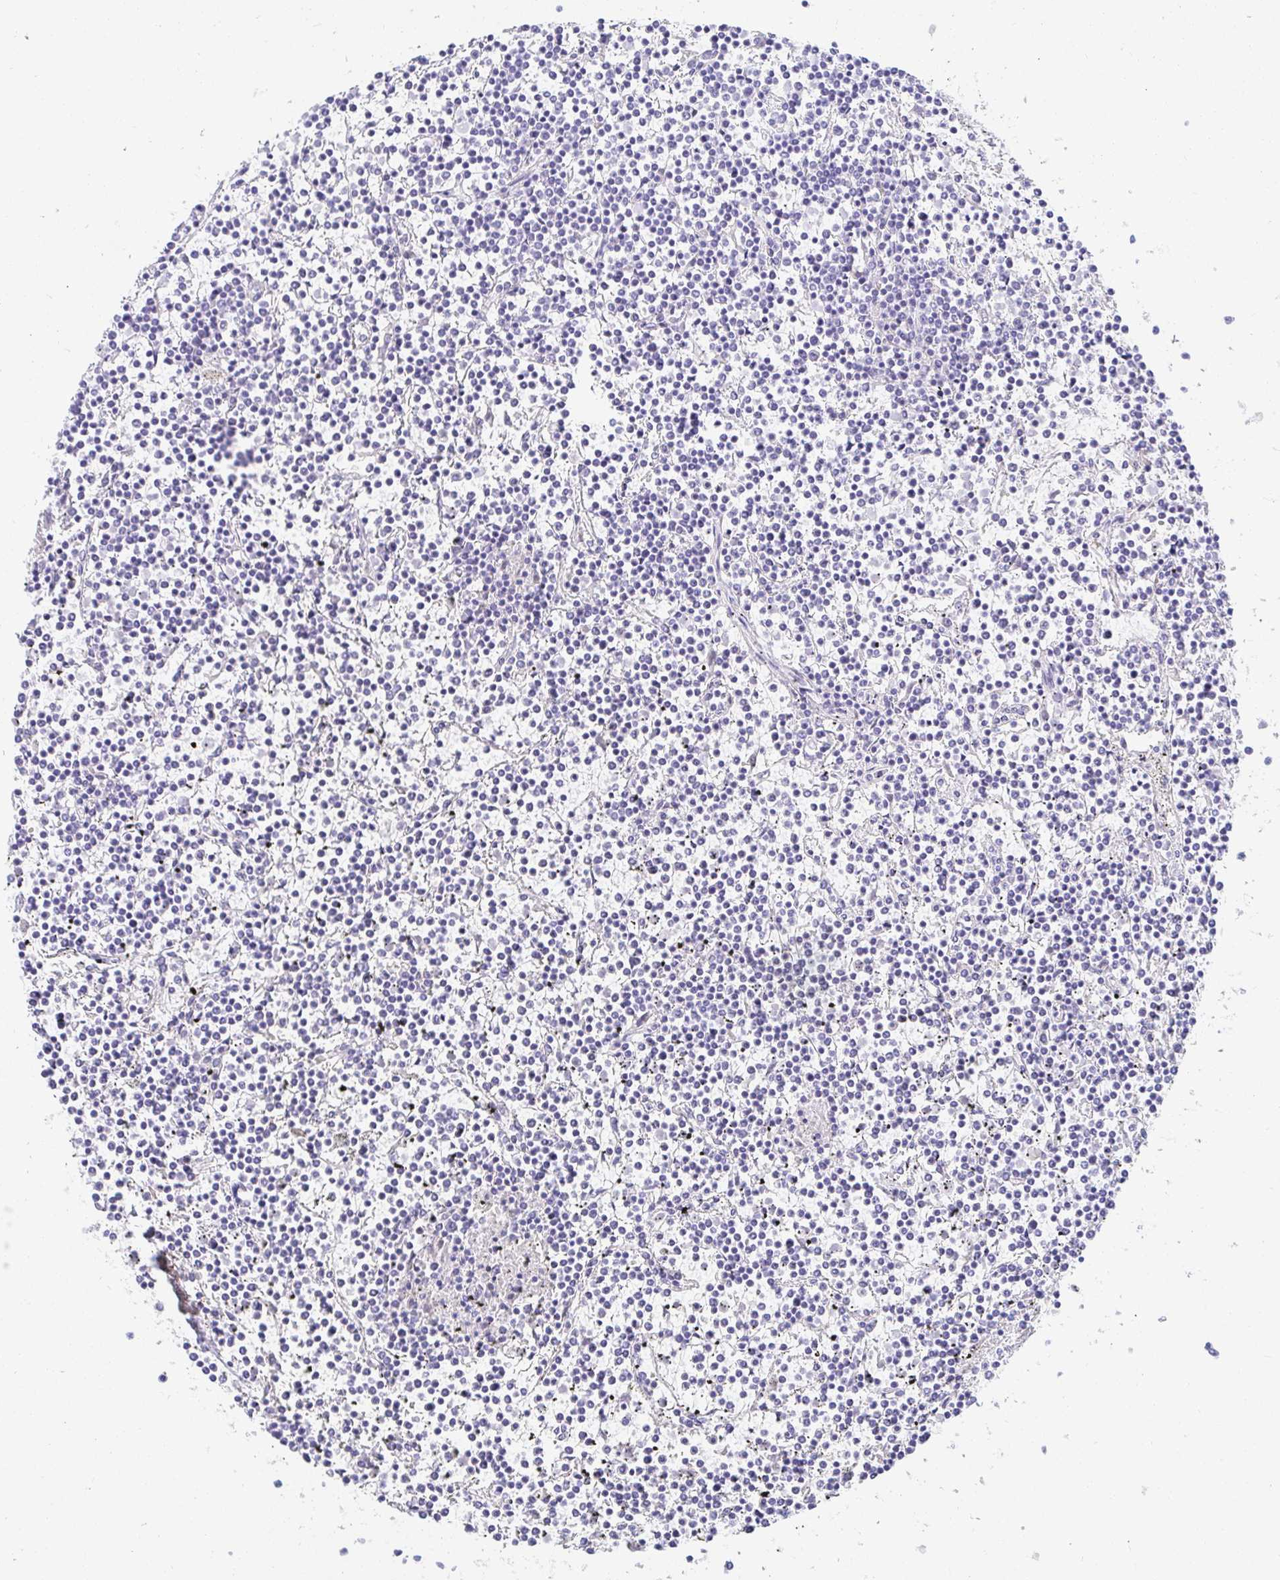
{"staining": {"intensity": "negative", "quantity": "none", "location": "none"}, "tissue": "lymphoma", "cell_type": "Tumor cells", "image_type": "cancer", "snomed": [{"axis": "morphology", "description": "Malignant lymphoma, non-Hodgkin's type, Low grade"}, {"axis": "topography", "description": "Spleen"}], "caption": "An immunohistochemistry micrograph of lymphoma is shown. There is no staining in tumor cells of lymphoma. (DAB (3,3'-diaminobenzidine) IHC with hematoxylin counter stain).", "gene": "OR10K1", "patient": {"sex": "female", "age": 19}}